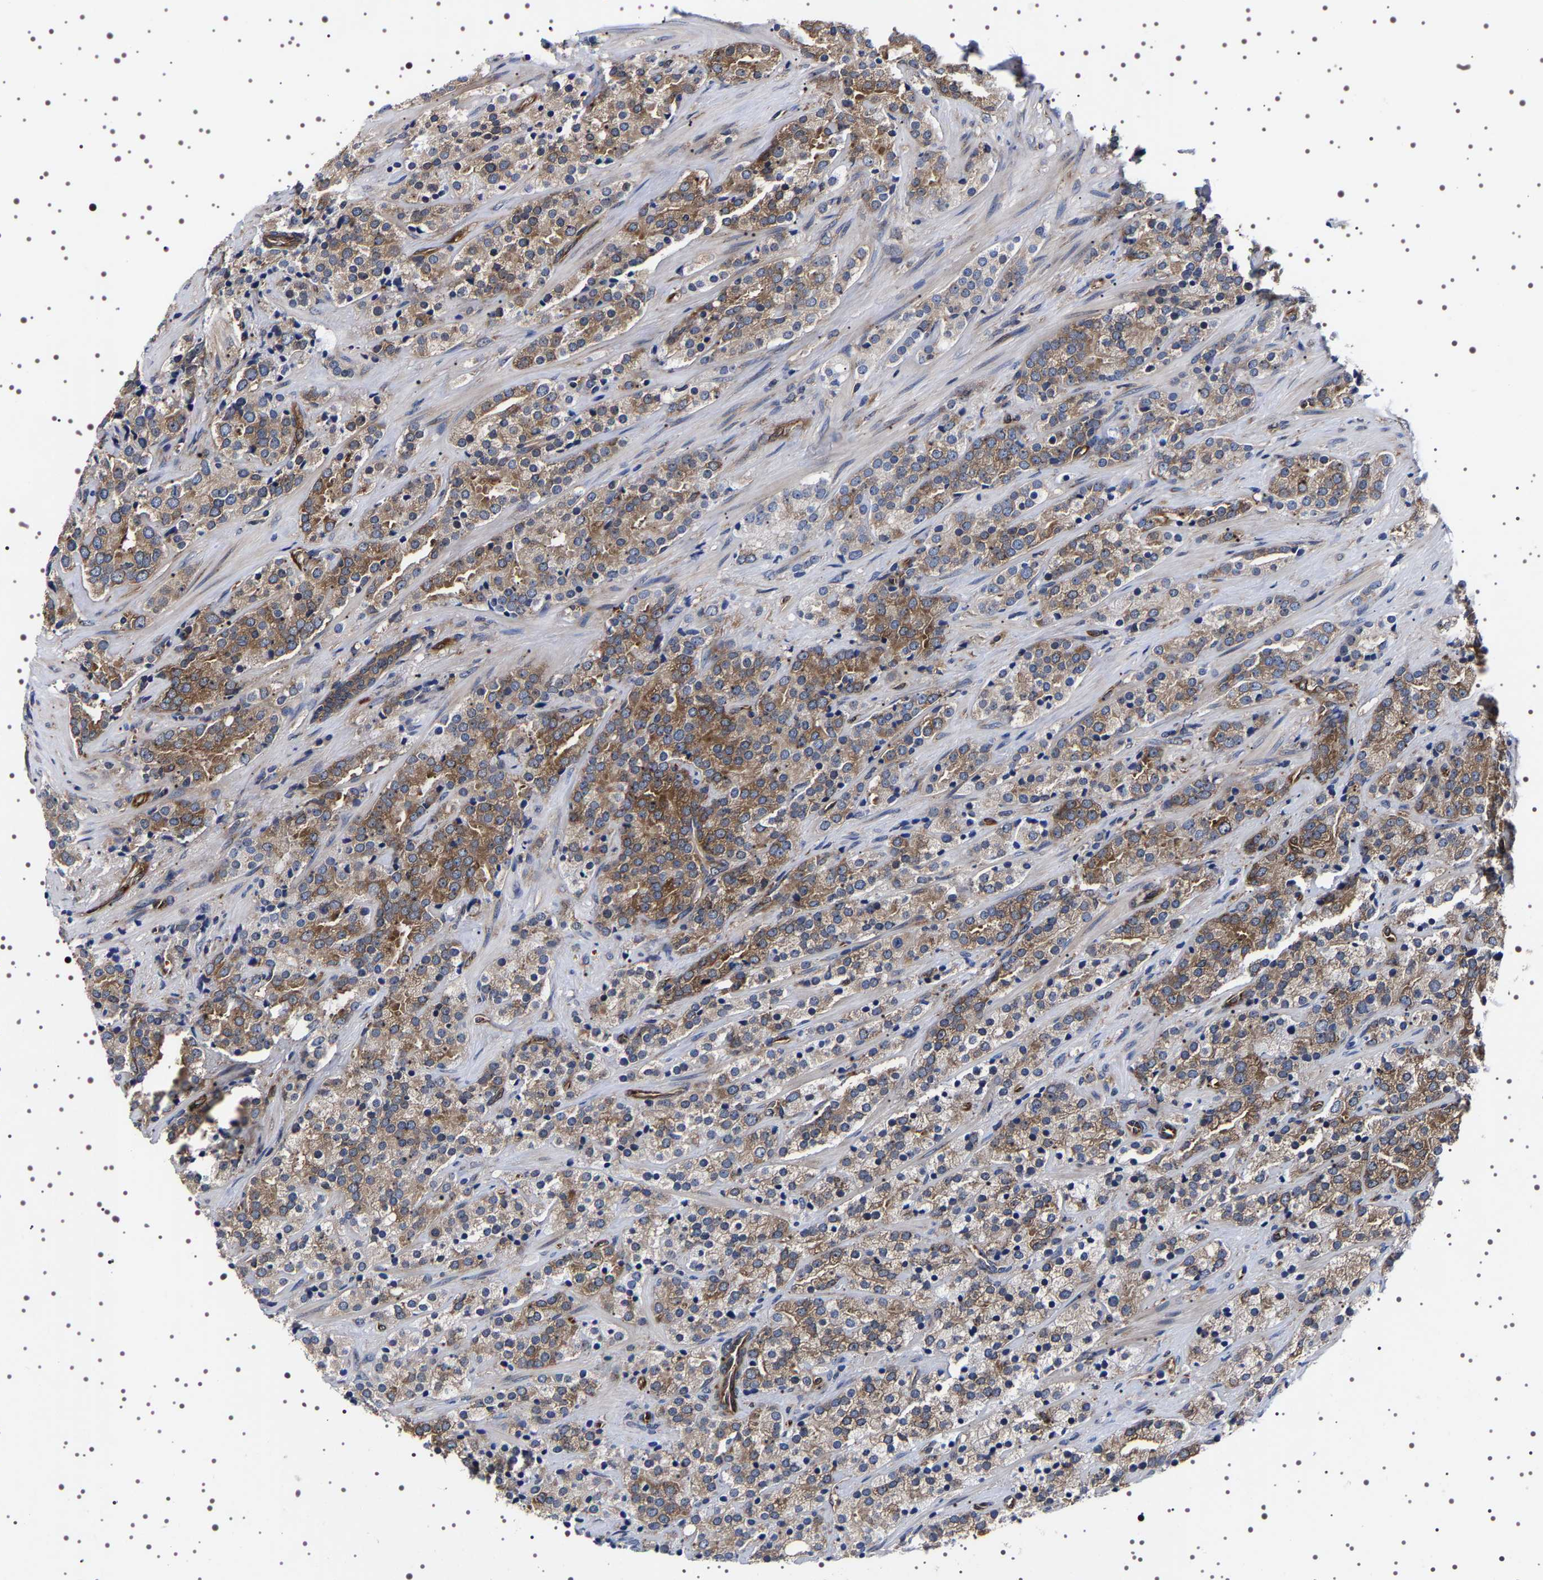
{"staining": {"intensity": "moderate", "quantity": ">75%", "location": "cytoplasmic/membranous"}, "tissue": "prostate cancer", "cell_type": "Tumor cells", "image_type": "cancer", "snomed": [{"axis": "morphology", "description": "Adenocarcinoma, High grade"}, {"axis": "topography", "description": "Prostate"}], "caption": "Protein analysis of prostate cancer (adenocarcinoma (high-grade)) tissue displays moderate cytoplasmic/membranous positivity in about >75% of tumor cells.", "gene": "DARS1", "patient": {"sex": "male", "age": 71}}